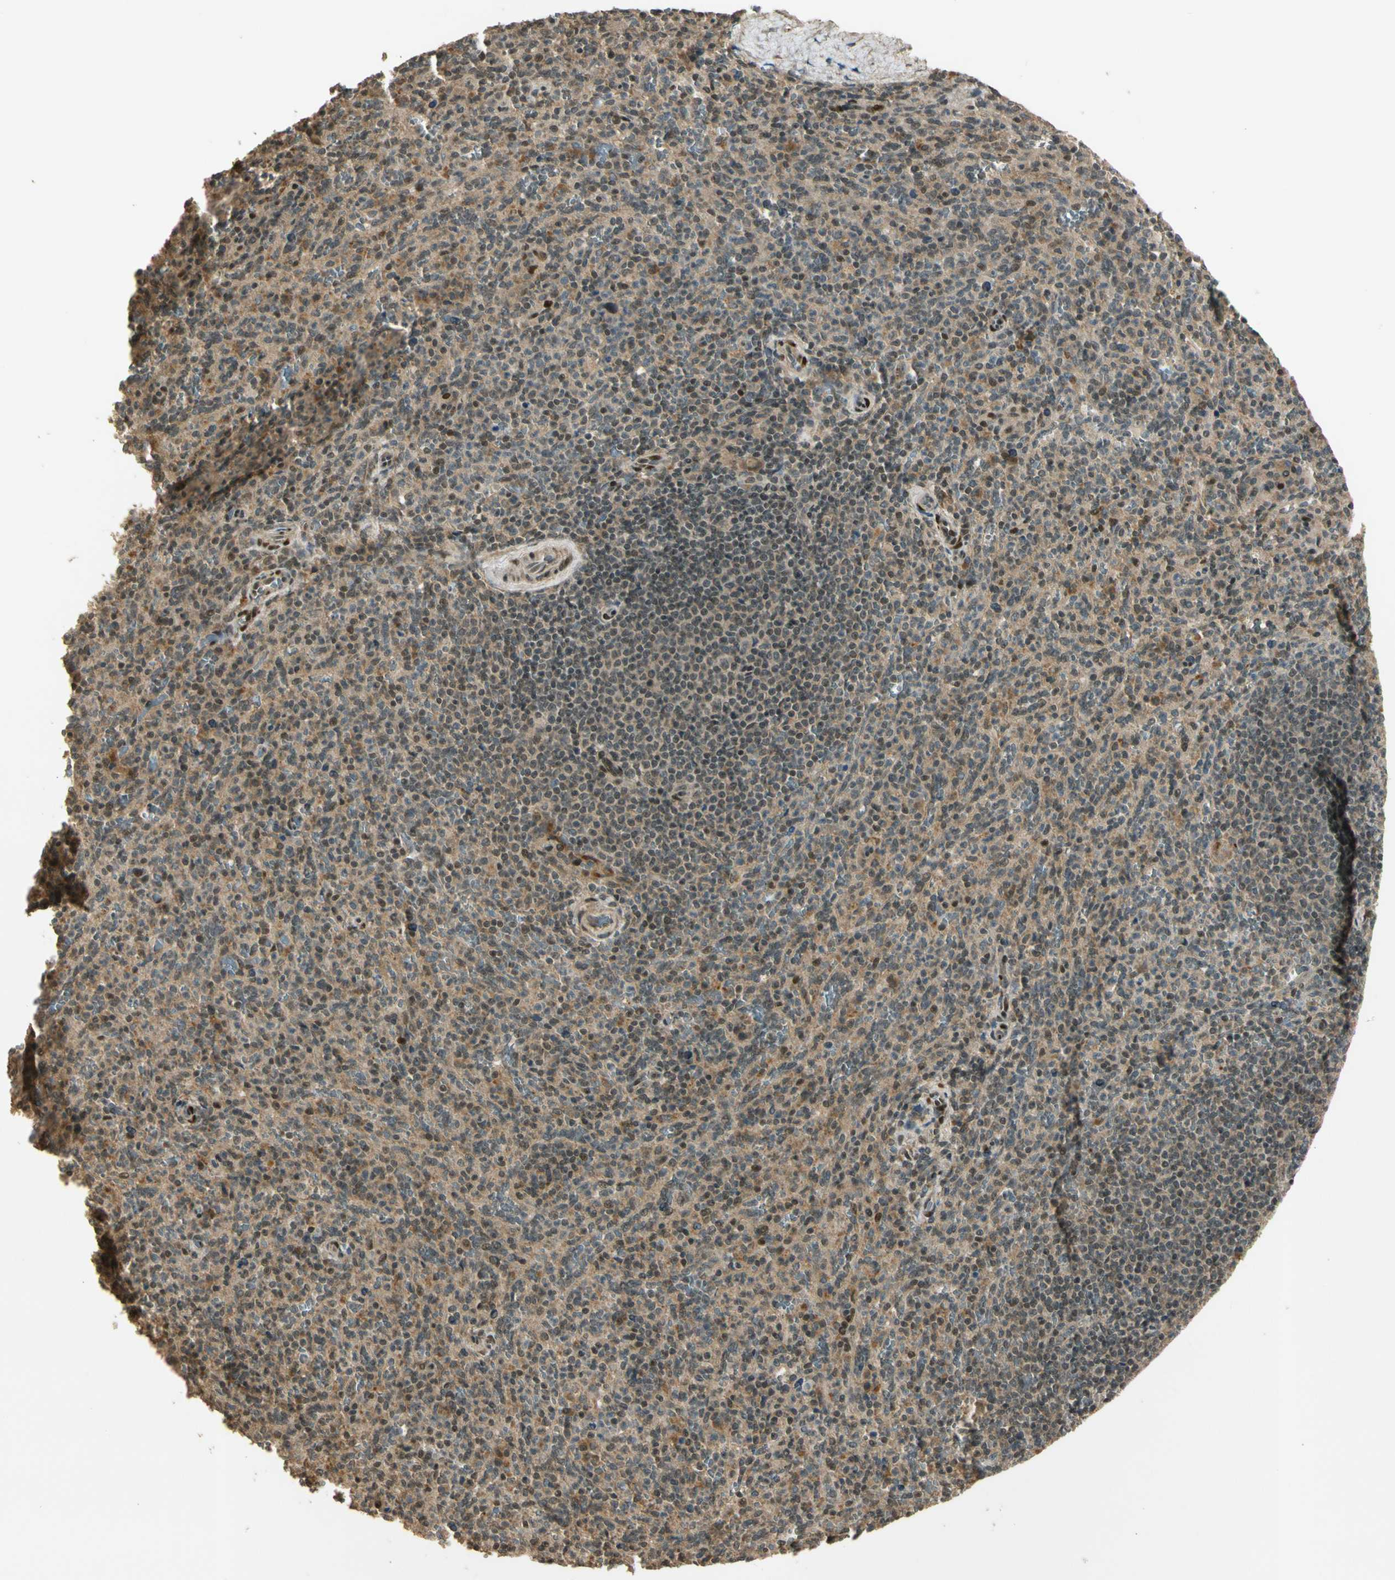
{"staining": {"intensity": "weak", "quantity": "25%-75%", "location": "cytoplasmic/membranous"}, "tissue": "spleen", "cell_type": "Cells in red pulp", "image_type": "normal", "snomed": [{"axis": "morphology", "description": "Normal tissue, NOS"}, {"axis": "topography", "description": "Spleen"}], "caption": "Immunohistochemical staining of benign human spleen displays low levels of weak cytoplasmic/membranous expression in about 25%-75% of cells in red pulp.", "gene": "GMEB2", "patient": {"sex": "male", "age": 36}}